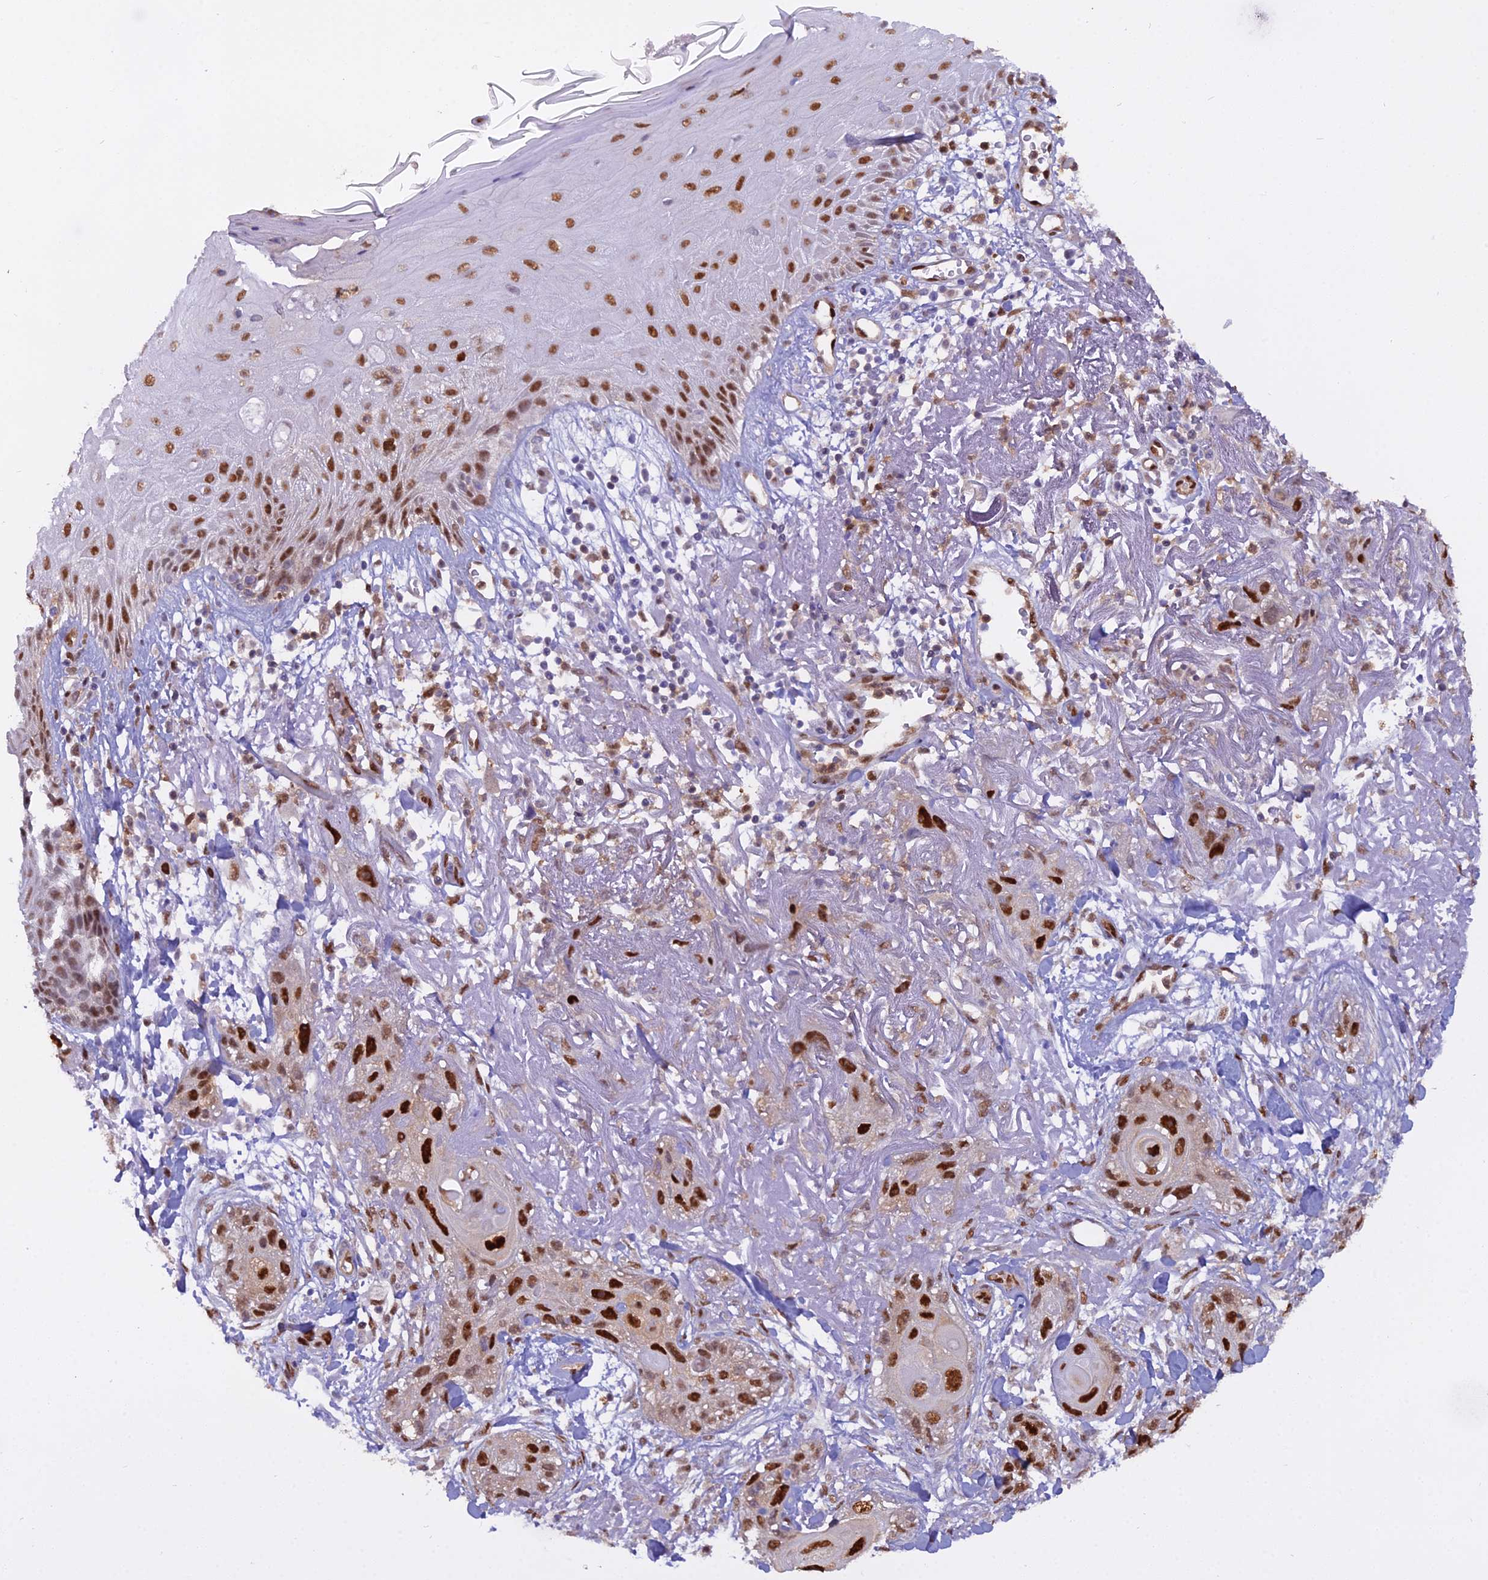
{"staining": {"intensity": "strong", "quantity": ">75%", "location": "nuclear"}, "tissue": "skin cancer", "cell_type": "Tumor cells", "image_type": "cancer", "snomed": [{"axis": "morphology", "description": "Normal tissue, NOS"}, {"axis": "morphology", "description": "Squamous cell carcinoma, NOS"}, {"axis": "topography", "description": "Skin"}], "caption": "High-power microscopy captured an IHC photomicrograph of skin squamous cell carcinoma, revealing strong nuclear expression in approximately >75% of tumor cells.", "gene": "NPEPL1", "patient": {"sex": "male", "age": 72}}